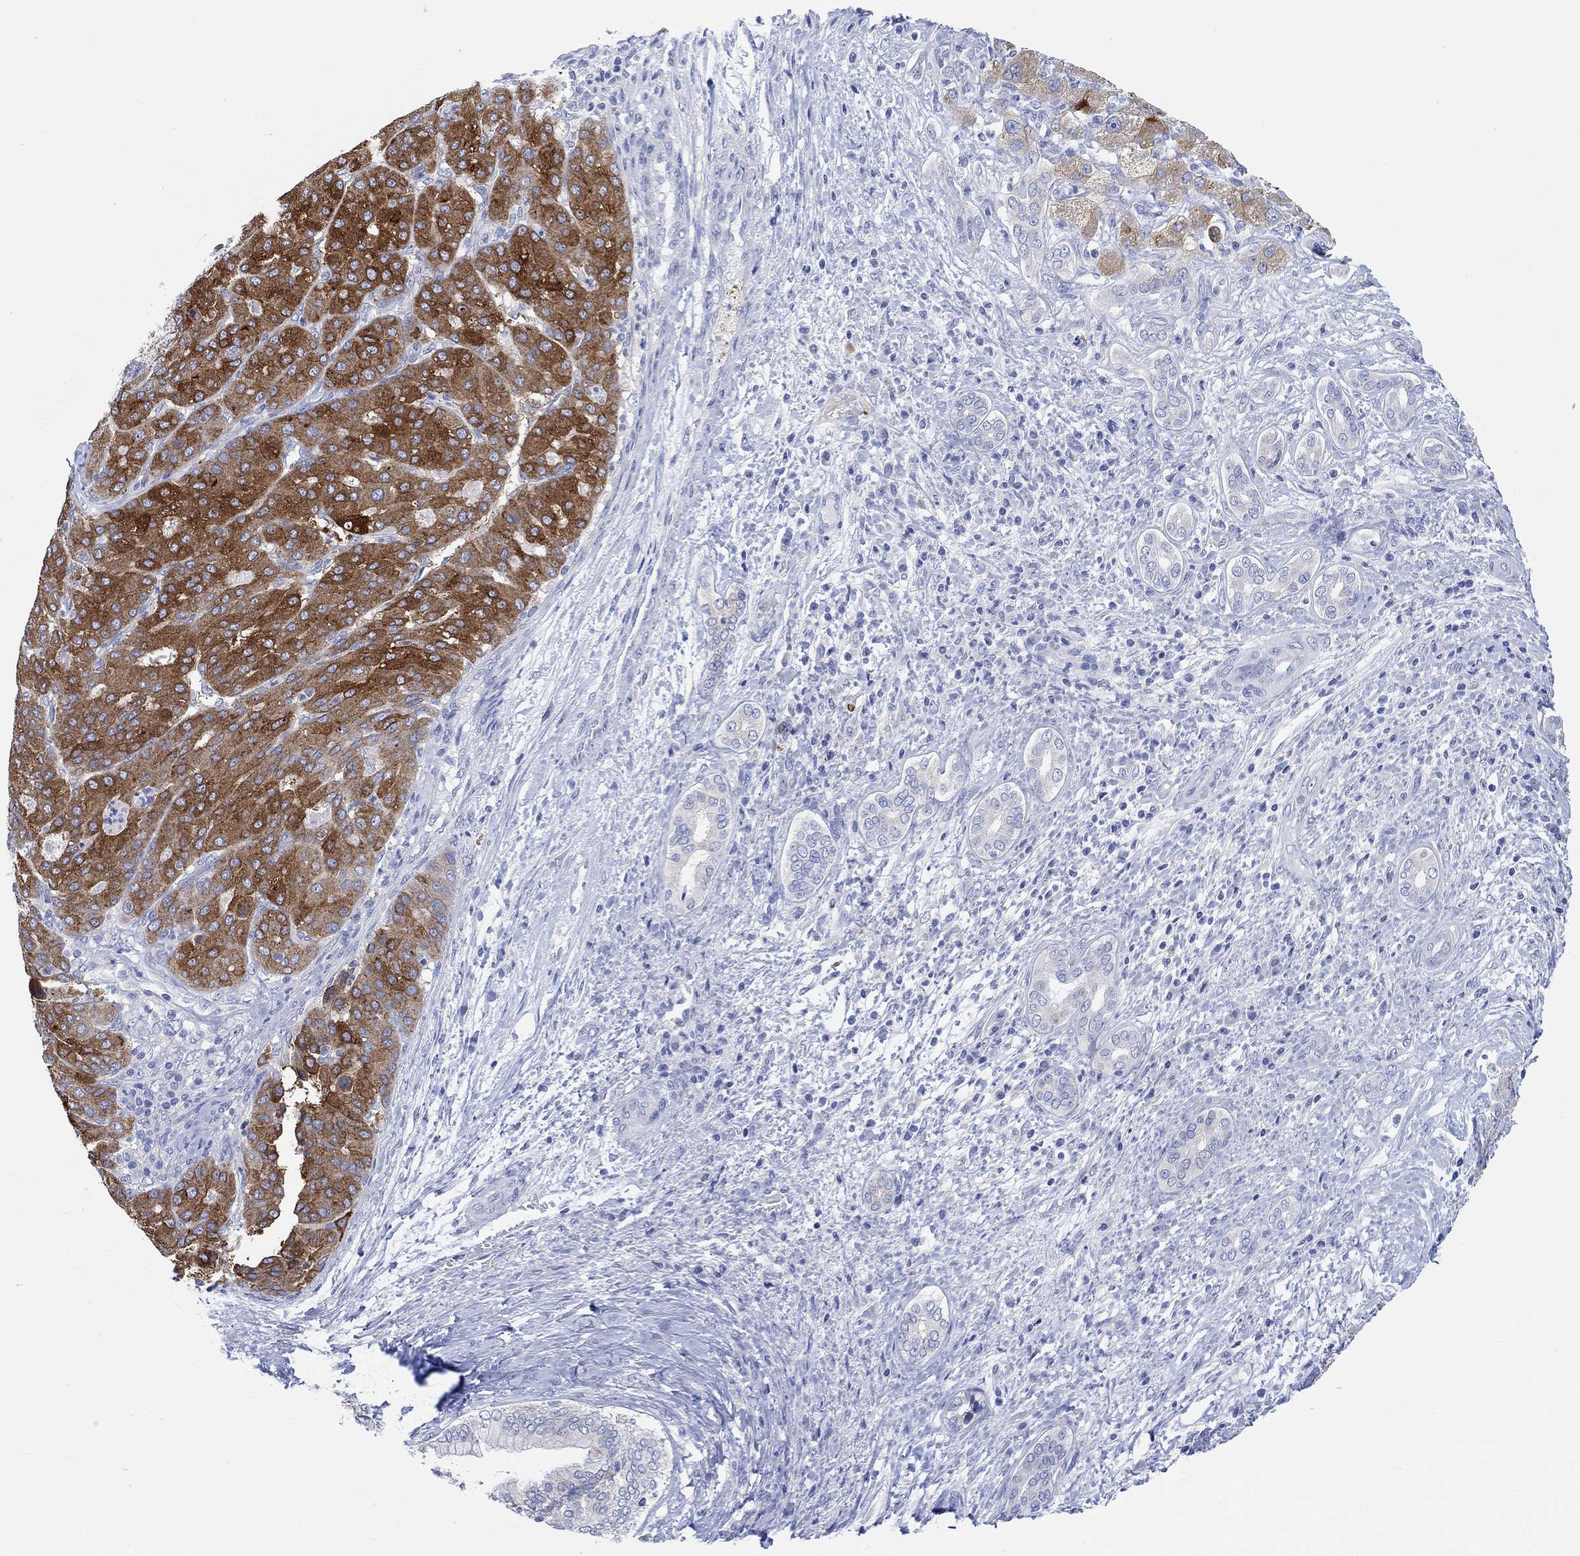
{"staining": {"intensity": "strong", "quantity": "25%-75%", "location": "cytoplasmic/membranous"}, "tissue": "liver cancer", "cell_type": "Tumor cells", "image_type": "cancer", "snomed": [{"axis": "morphology", "description": "Carcinoma, Hepatocellular, NOS"}, {"axis": "topography", "description": "Liver"}], "caption": "DAB (3,3'-diaminobenzidine) immunohistochemical staining of human liver cancer demonstrates strong cytoplasmic/membranous protein positivity in approximately 25%-75% of tumor cells.", "gene": "REEP6", "patient": {"sex": "male", "age": 65}}